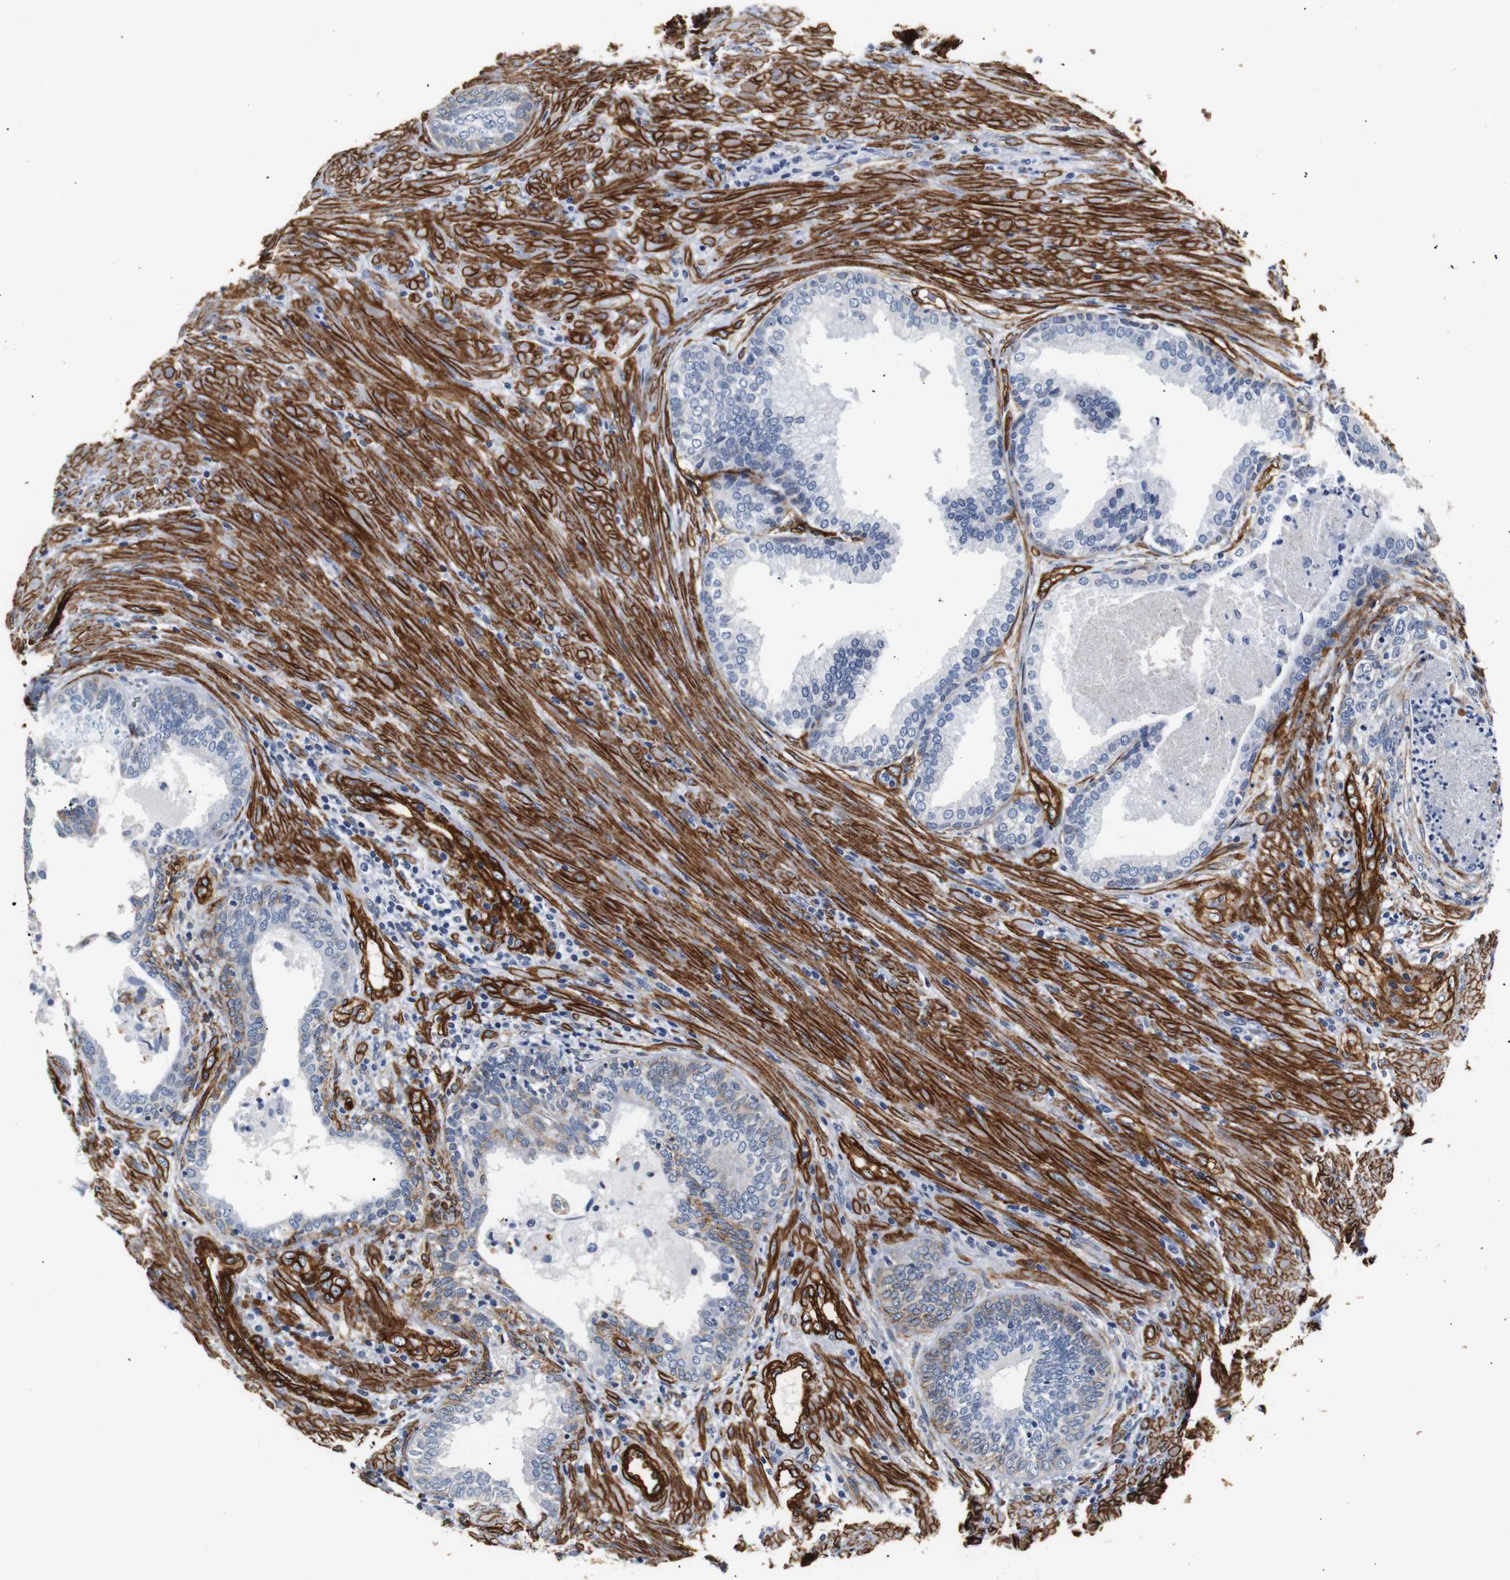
{"staining": {"intensity": "negative", "quantity": "none", "location": "none"}, "tissue": "prostate", "cell_type": "Glandular cells", "image_type": "normal", "snomed": [{"axis": "morphology", "description": "Normal tissue, NOS"}, {"axis": "topography", "description": "Prostate"}], "caption": "This image is of normal prostate stained with IHC to label a protein in brown with the nuclei are counter-stained blue. There is no expression in glandular cells.", "gene": "CAV2", "patient": {"sex": "male", "age": 76}}